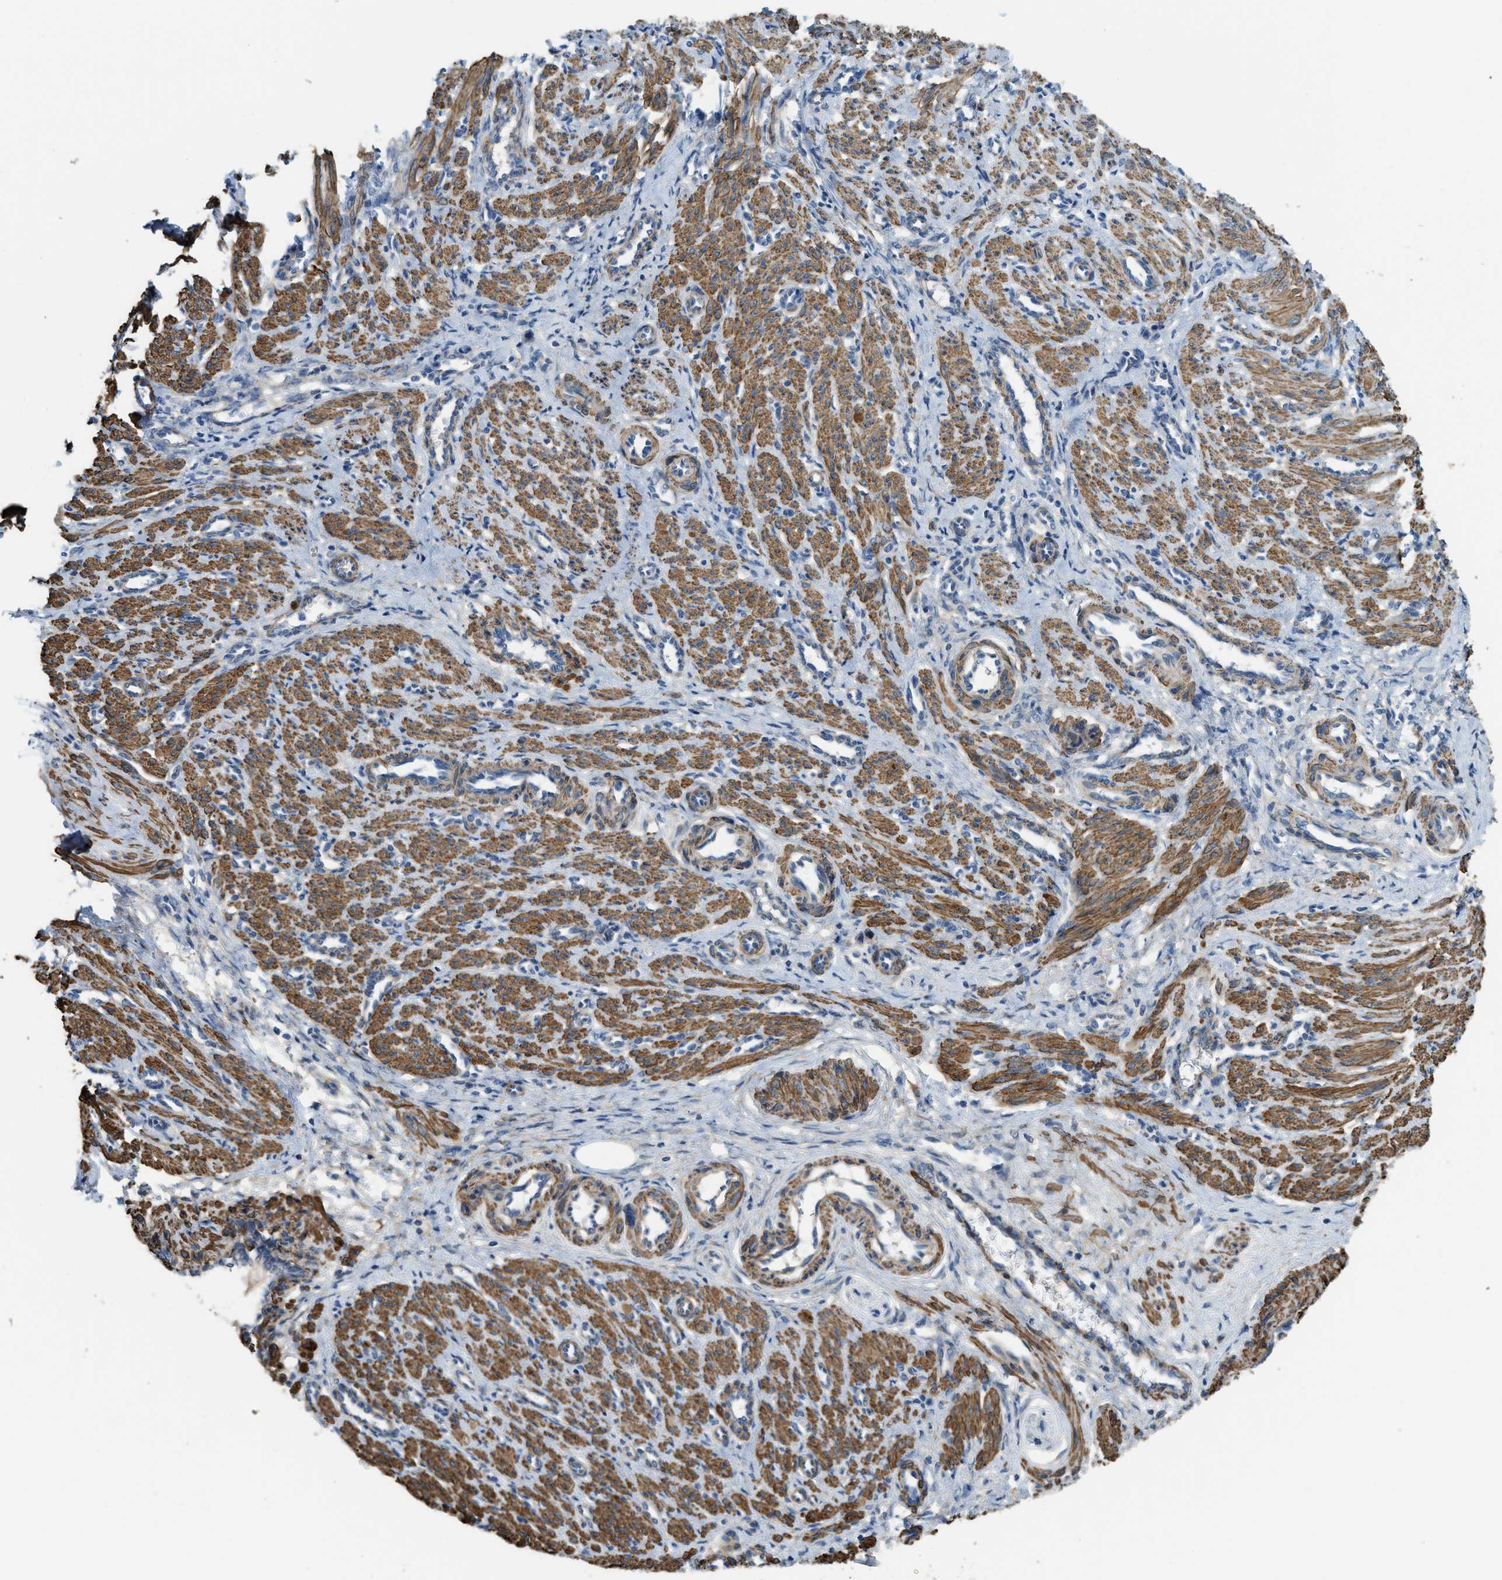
{"staining": {"intensity": "strong", "quantity": ">75%", "location": "cytoplasmic/membranous"}, "tissue": "smooth muscle", "cell_type": "Smooth muscle cells", "image_type": "normal", "snomed": [{"axis": "morphology", "description": "Normal tissue, NOS"}, {"axis": "topography", "description": "Endometrium"}], "caption": "Strong cytoplasmic/membranous expression is seen in about >75% of smooth muscle cells in unremarkable smooth muscle.", "gene": "BMPR1A", "patient": {"sex": "female", "age": 33}}